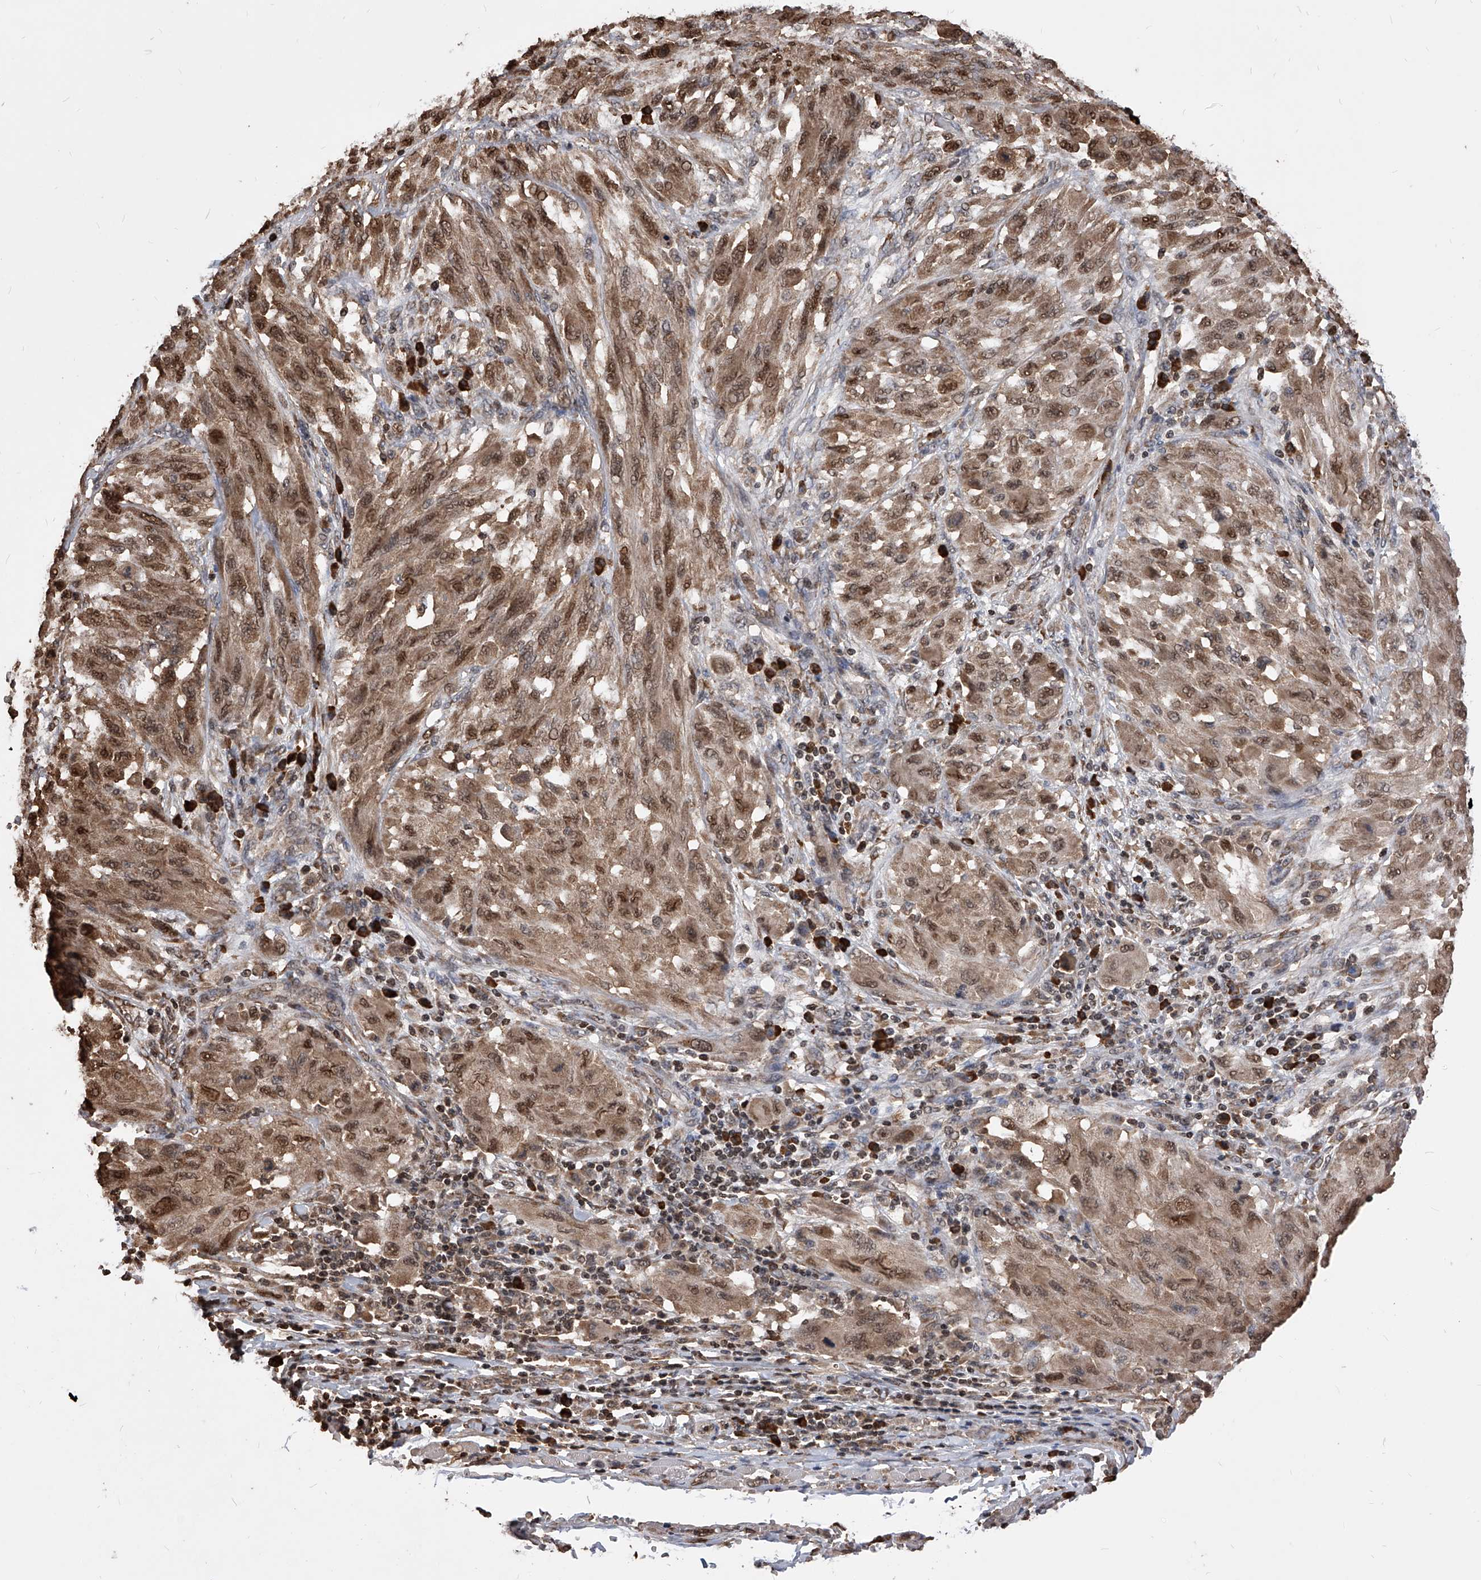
{"staining": {"intensity": "moderate", "quantity": ">75%", "location": "nuclear"}, "tissue": "melanoma", "cell_type": "Tumor cells", "image_type": "cancer", "snomed": [{"axis": "morphology", "description": "Malignant melanoma, NOS"}, {"axis": "topography", "description": "Skin"}], "caption": "An image of human malignant melanoma stained for a protein displays moderate nuclear brown staining in tumor cells.", "gene": "ID1", "patient": {"sex": "female", "age": 91}}